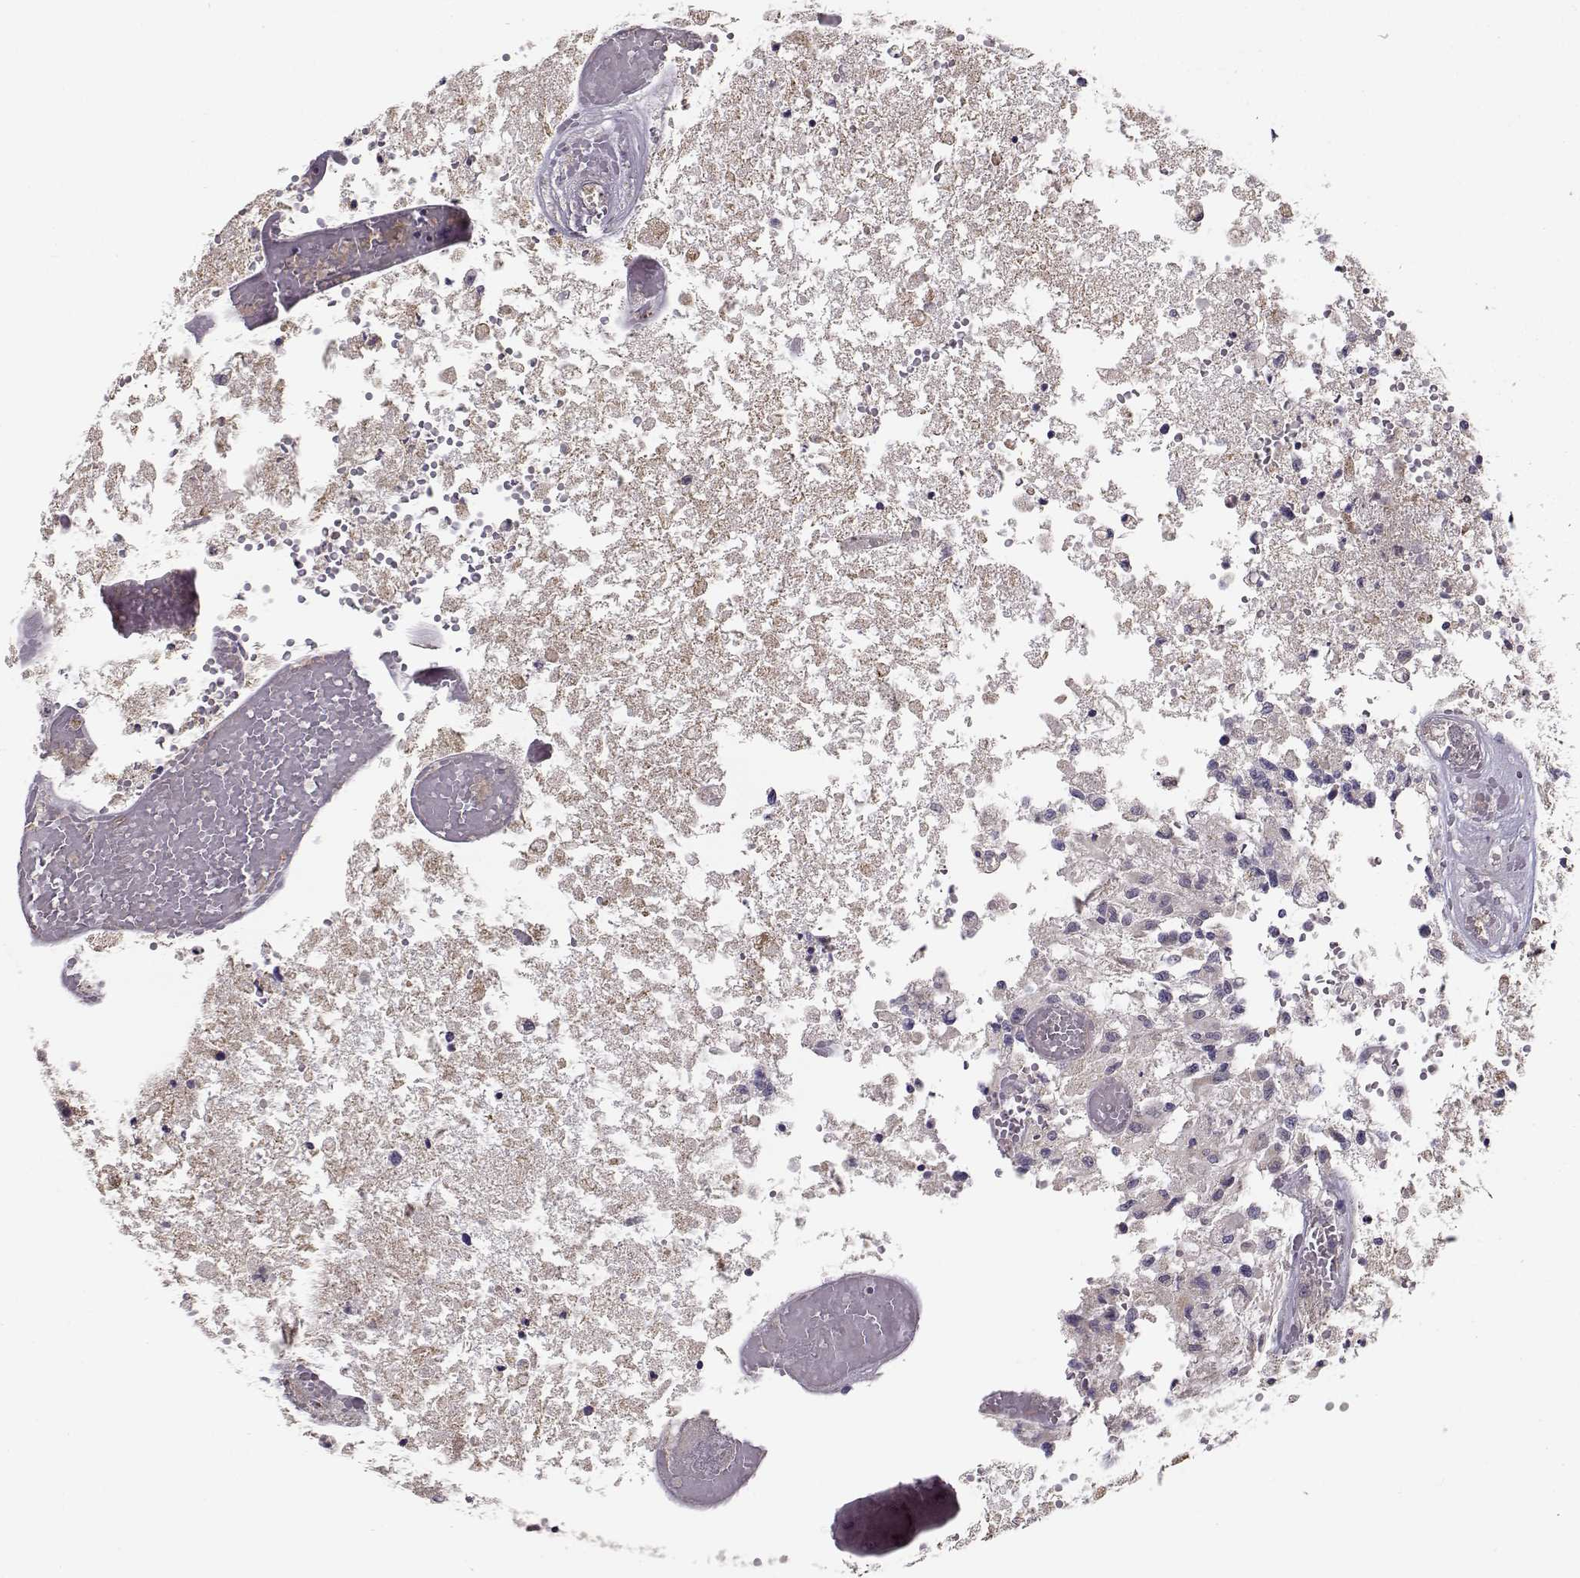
{"staining": {"intensity": "negative", "quantity": "none", "location": "none"}, "tissue": "glioma", "cell_type": "Tumor cells", "image_type": "cancer", "snomed": [{"axis": "morphology", "description": "Glioma, malignant, High grade"}, {"axis": "topography", "description": "Brain"}], "caption": "Tumor cells show no significant expression in glioma.", "gene": "ENTPD8", "patient": {"sex": "female", "age": 63}}